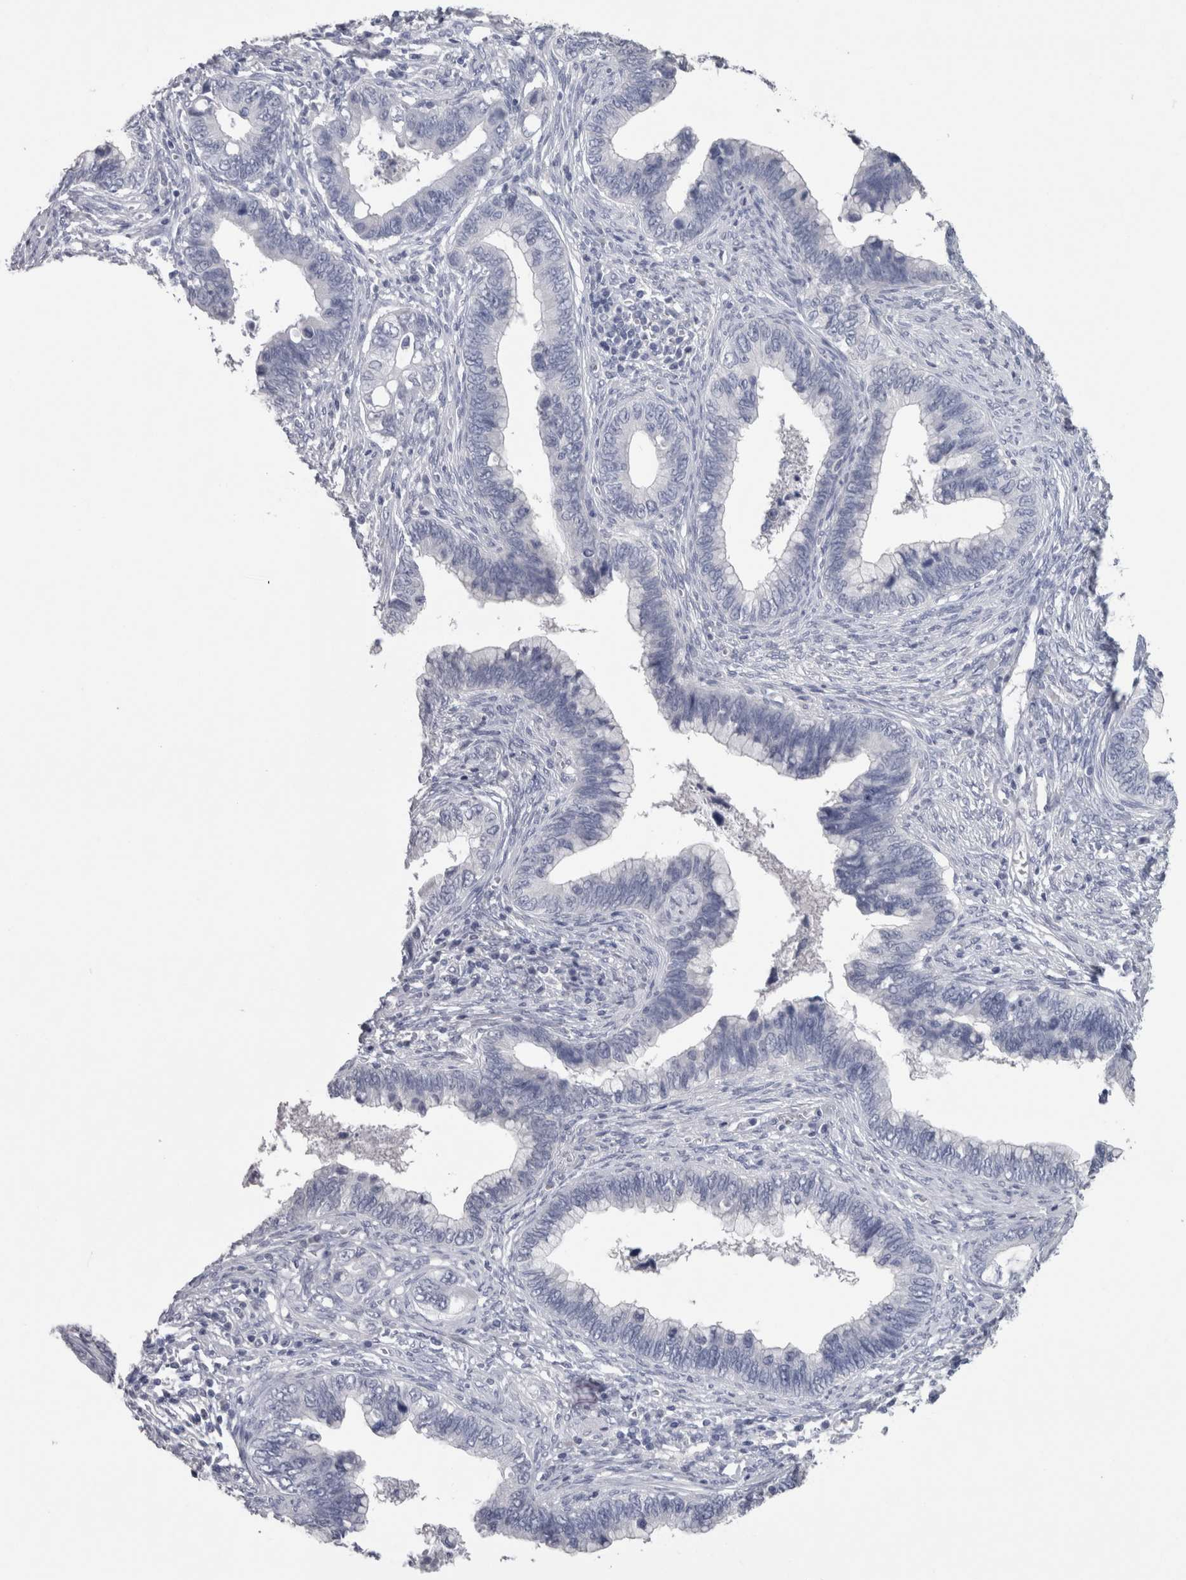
{"staining": {"intensity": "negative", "quantity": "none", "location": "none"}, "tissue": "cervical cancer", "cell_type": "Tumor cells", "image_type": "cancer", "snomed": [{"axis": "morphology", "description": "Adenocarcinoma, NOS"}, {"axis": "topography", "description": "Cervix"}], "caption": "The histopathology image demonstrates no staining of tumor cells in cervical cancer.", "gene": "CA8", "patient": {"sex": "female", "age": 44}}